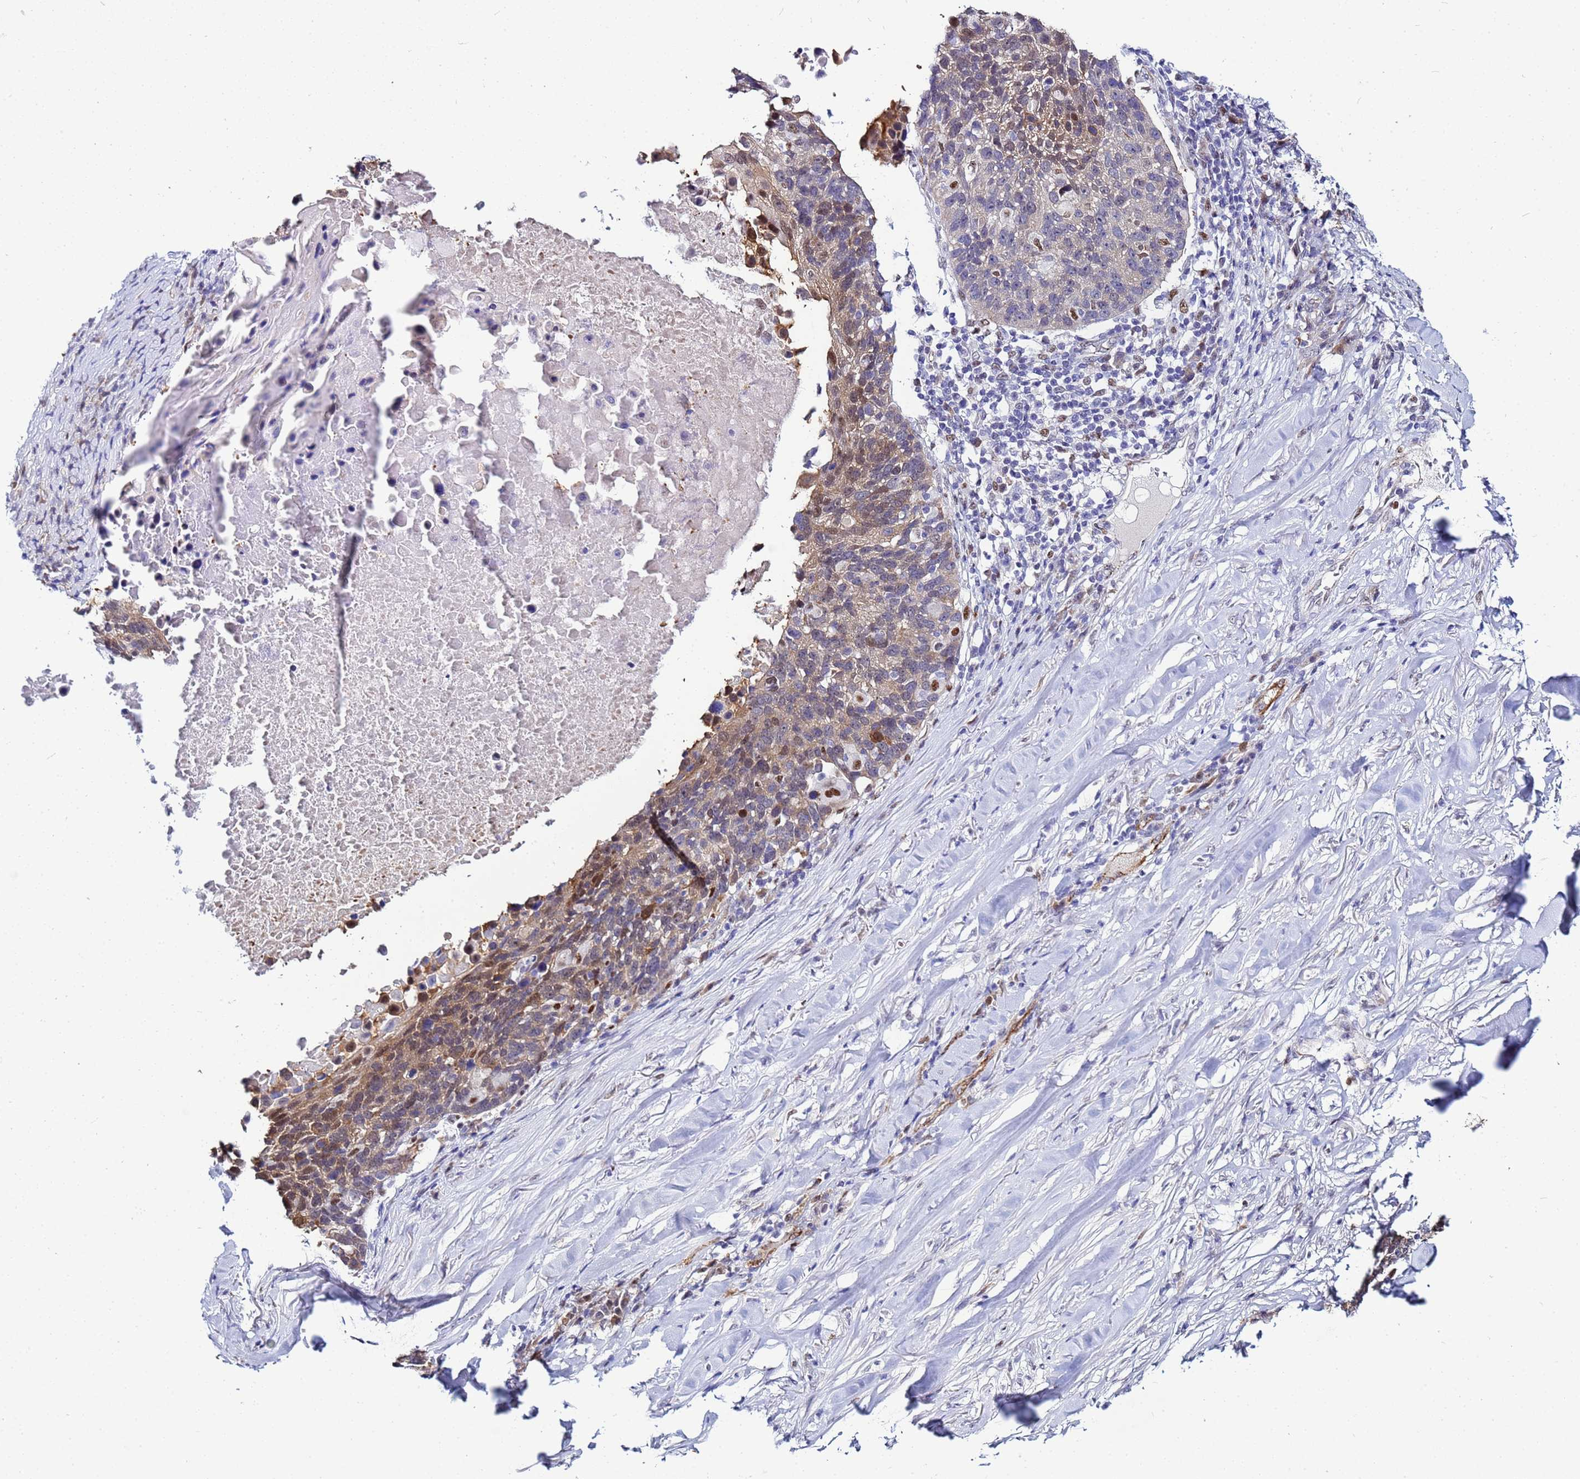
{"staining": {"intensity": "moderate", "quantity": "25%-75%", "location": "cytoplasmic/membranous"}, "tissue": "lung cancer", "cell_type": "Tumor cells", "image_type": "cancer", "snomed": [{"axis": "morphology", "description": "Normal tissue, NOS"}, {"axis": "morphology", "description": "Squamous cell carcinoma, NOS"}, {"axis": "topography", "description": "Lymph node"}, {"axis": "topography", "description": "Lung"}], "caption": "Protein staining of lung squamous cell carcinoma tissue exhibits moderate cytoplasmic/membranous staining in about 25%-75% of tumor cells.", "gene": "SLC25A37", "patient": {"sex": "male", "age": 66}}